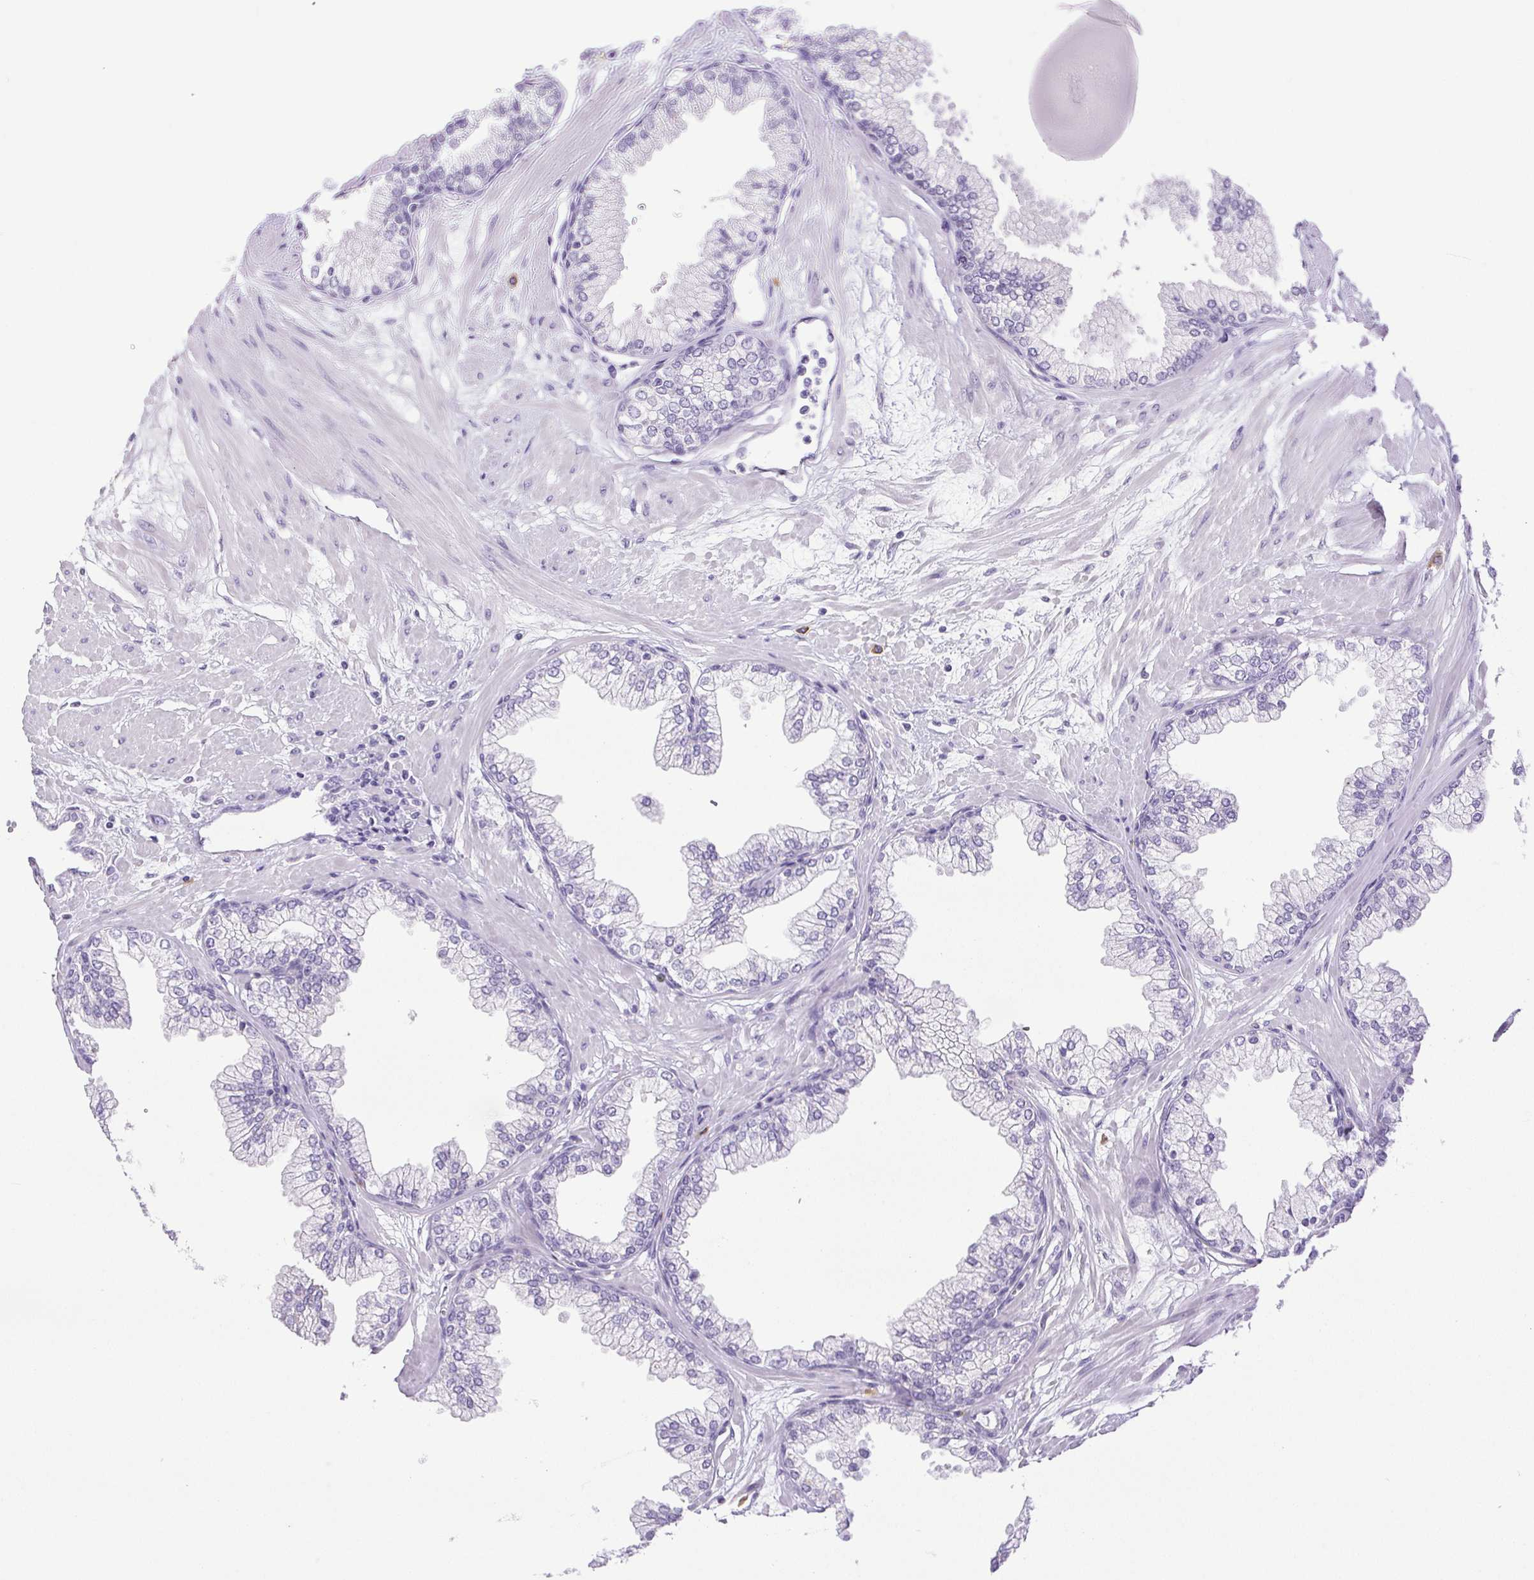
{"staining": {"intensity": "negative", "quantity": "none", "location": "none"}, "tissue": "prostate", "cell_type": "Glandular cells", "image_type": "normal", "snomed": [{"axis": "morphology", "description": "Normal tissue, NOS"}, {"axis": "topography", "description": "Prostate"}, {"axis": "topography", "description": "Peripheral nerve tissue"}], "caption": "This is an IHC histopathology image of benign human prostate. There is no positivity in glandular cells.", "gene": "PAPPA2", "patient": {"sex": "male", "age": 61}}